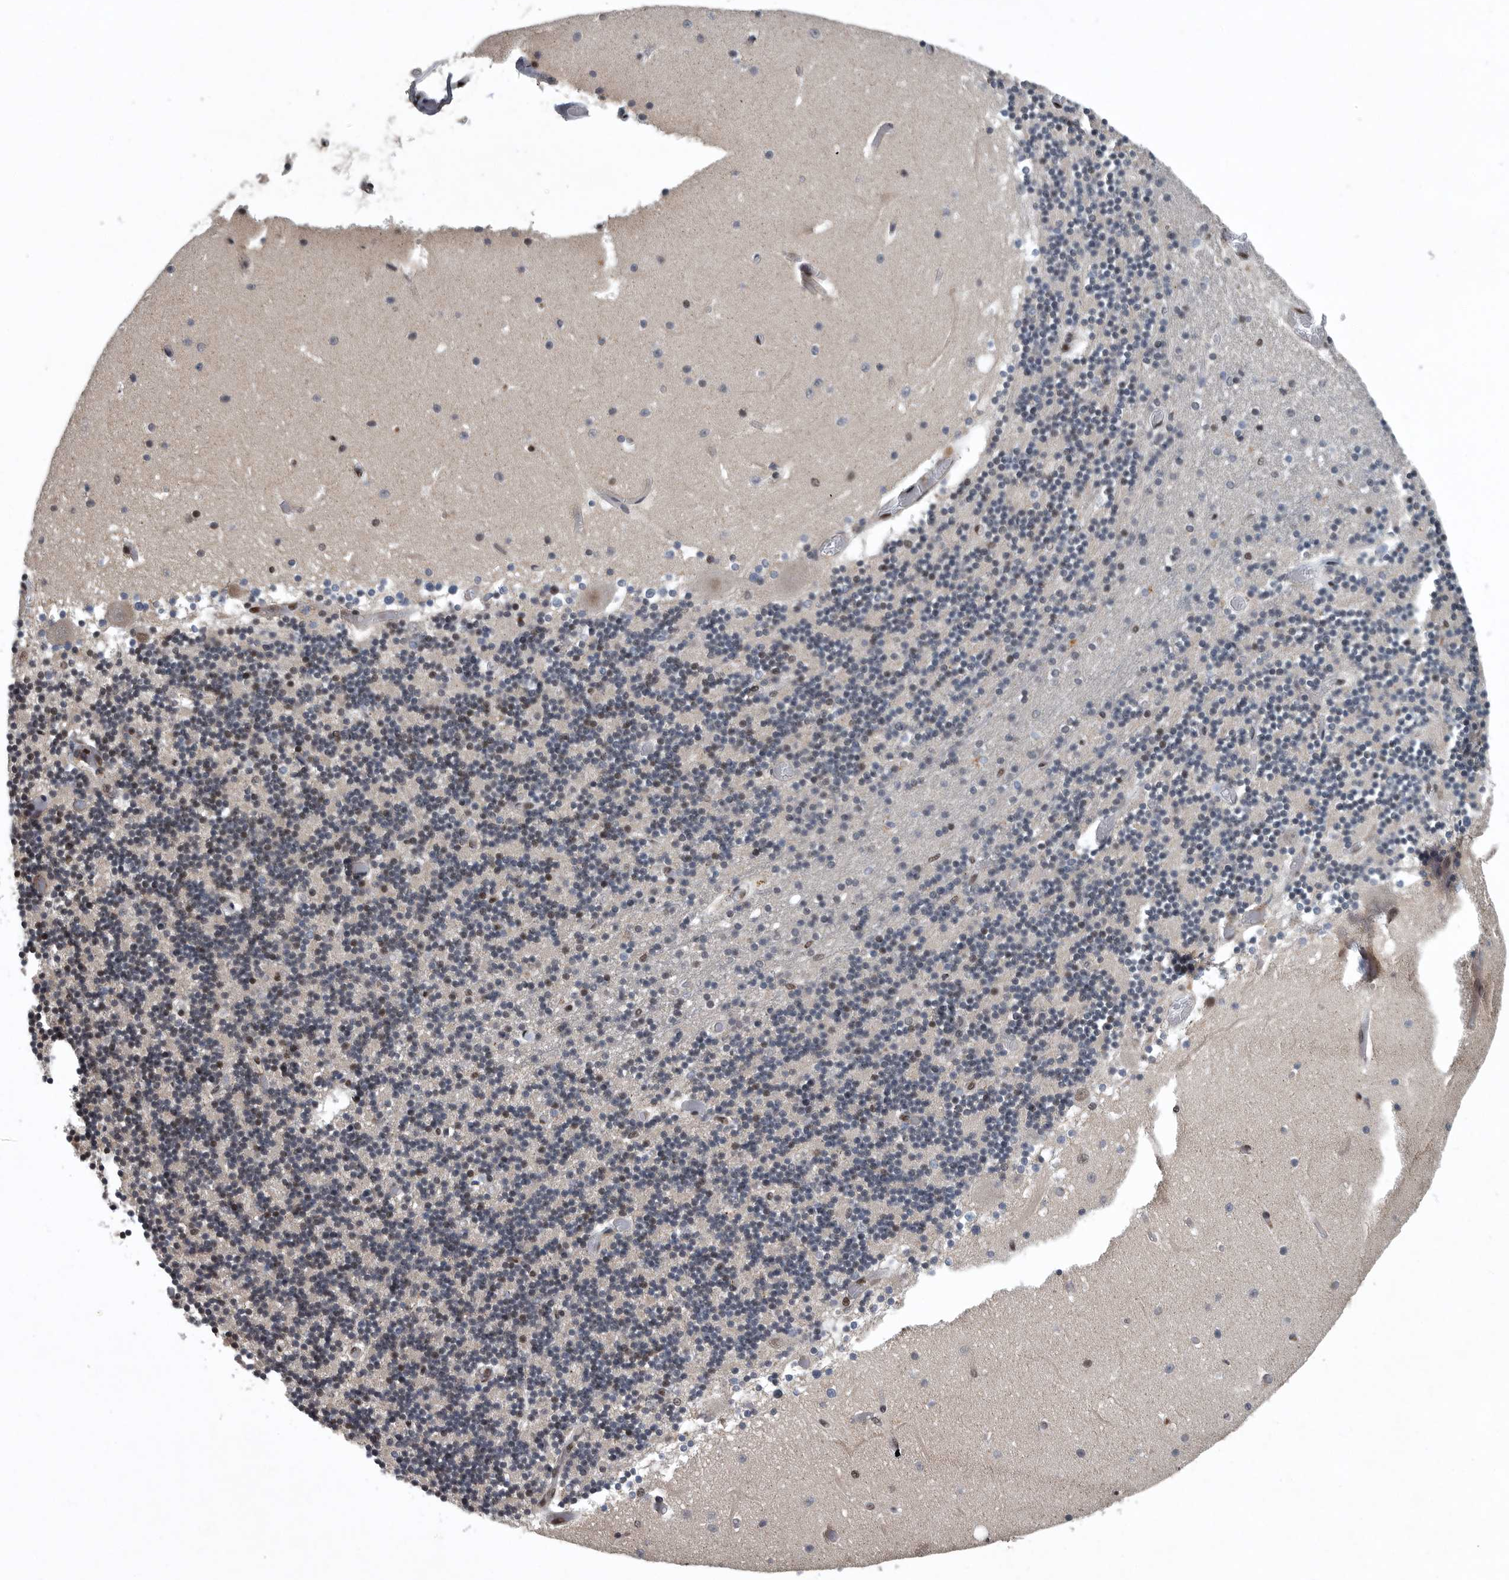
{"staining": {"intensity": "strong", "quantity": "25%-75%", "location": "nuclear"}, "tissue": "cerebellum", "cell_type": "Cells in granular layer", "image_type": "normal", "snomed": [{"axis": "morphology", "description": "Normal tissue, NOS"}, {"axis": "topography", "description": "Cerebellum"}], "caption": "This image demonstrates immunohistochemistry staining of unremarkable human cerebellum, with high strong nuclear staining in about 25%-75% of cells in granular layer.", "gene": "SENP7", "patient": {"sex": "female", "age": 28}}